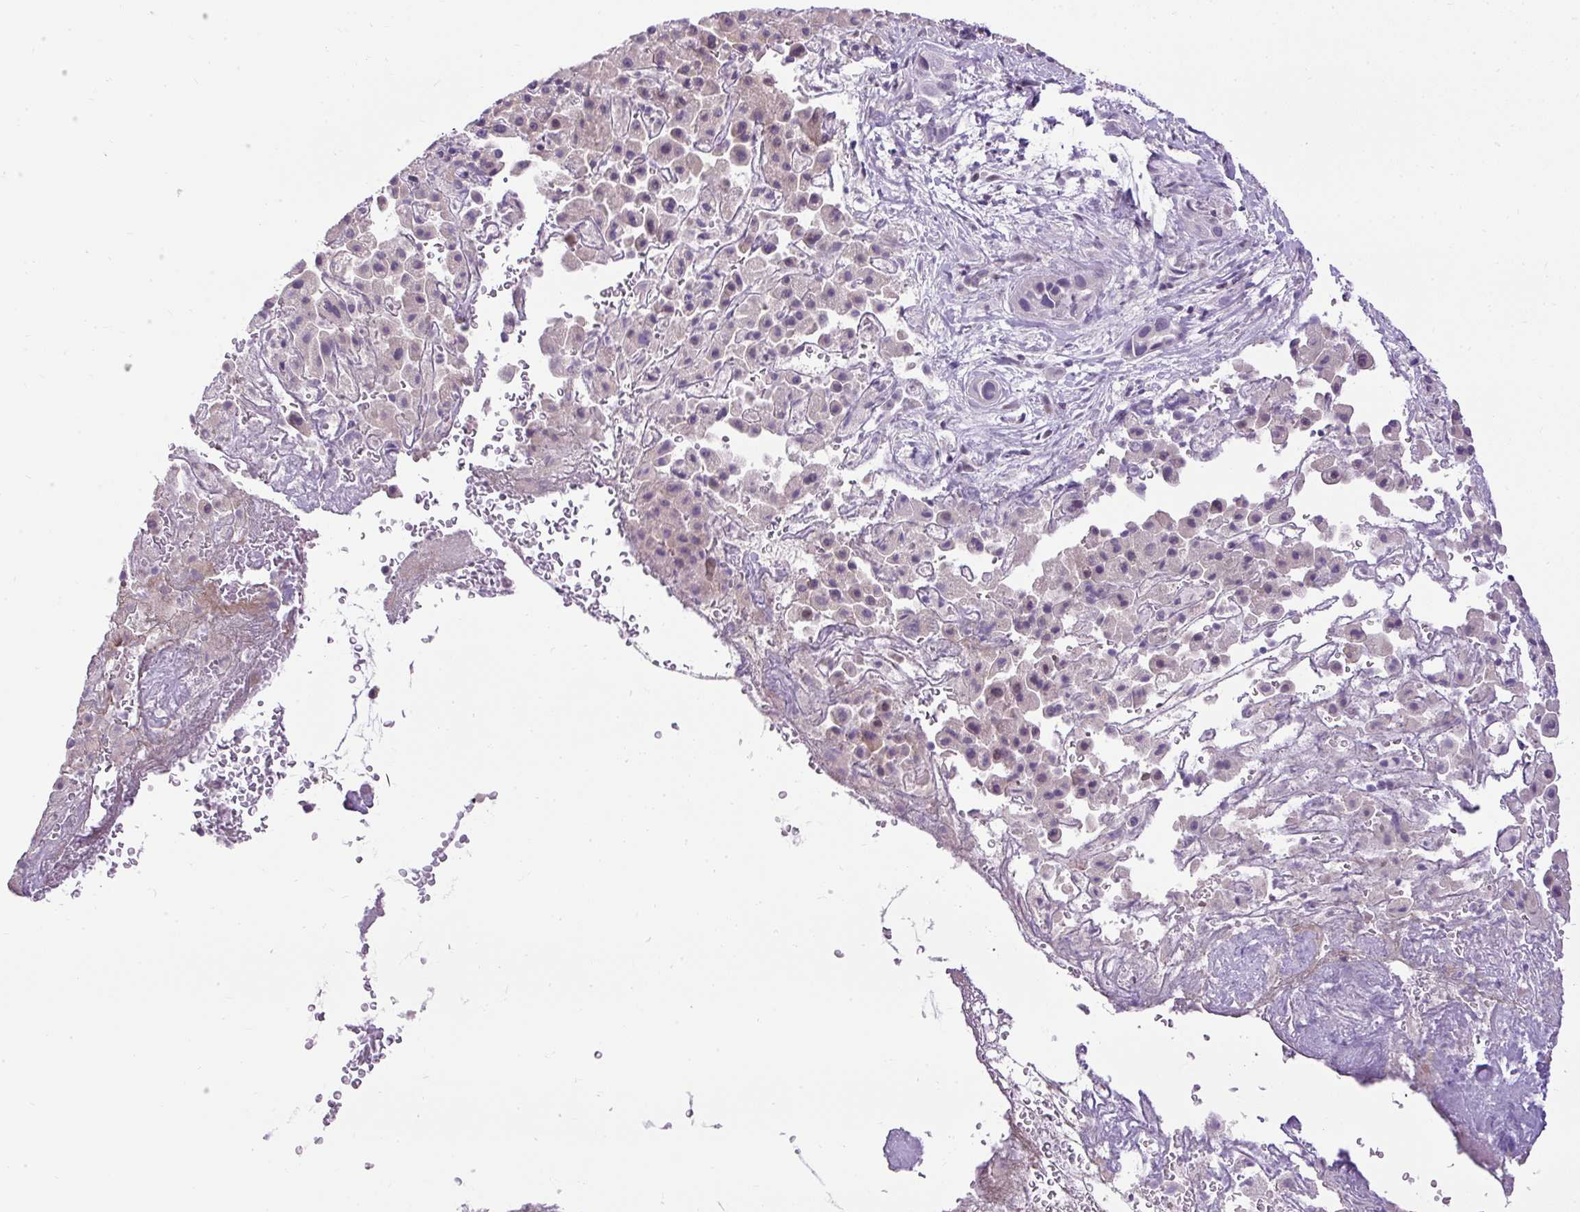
{"staining": {"intensity": "negative", "quantity": "none", "location": "none"}, "tissue": "liver cancer", "cell_type": "Tumor cells", "image_type": "cancer", "snomed": [{"axis": "morphology", "description": "Cholangiocarcinoma"}, {"axis": "topography", "description": "Liver"}], "caption": "High power microscopy histopathology image of an immunohistochemistry histopathology image of liver cancer, revealing no significant staining in tumor cells.", "gene": "ARHGEF18", "patient": {"sex": "female", "age": 52}}